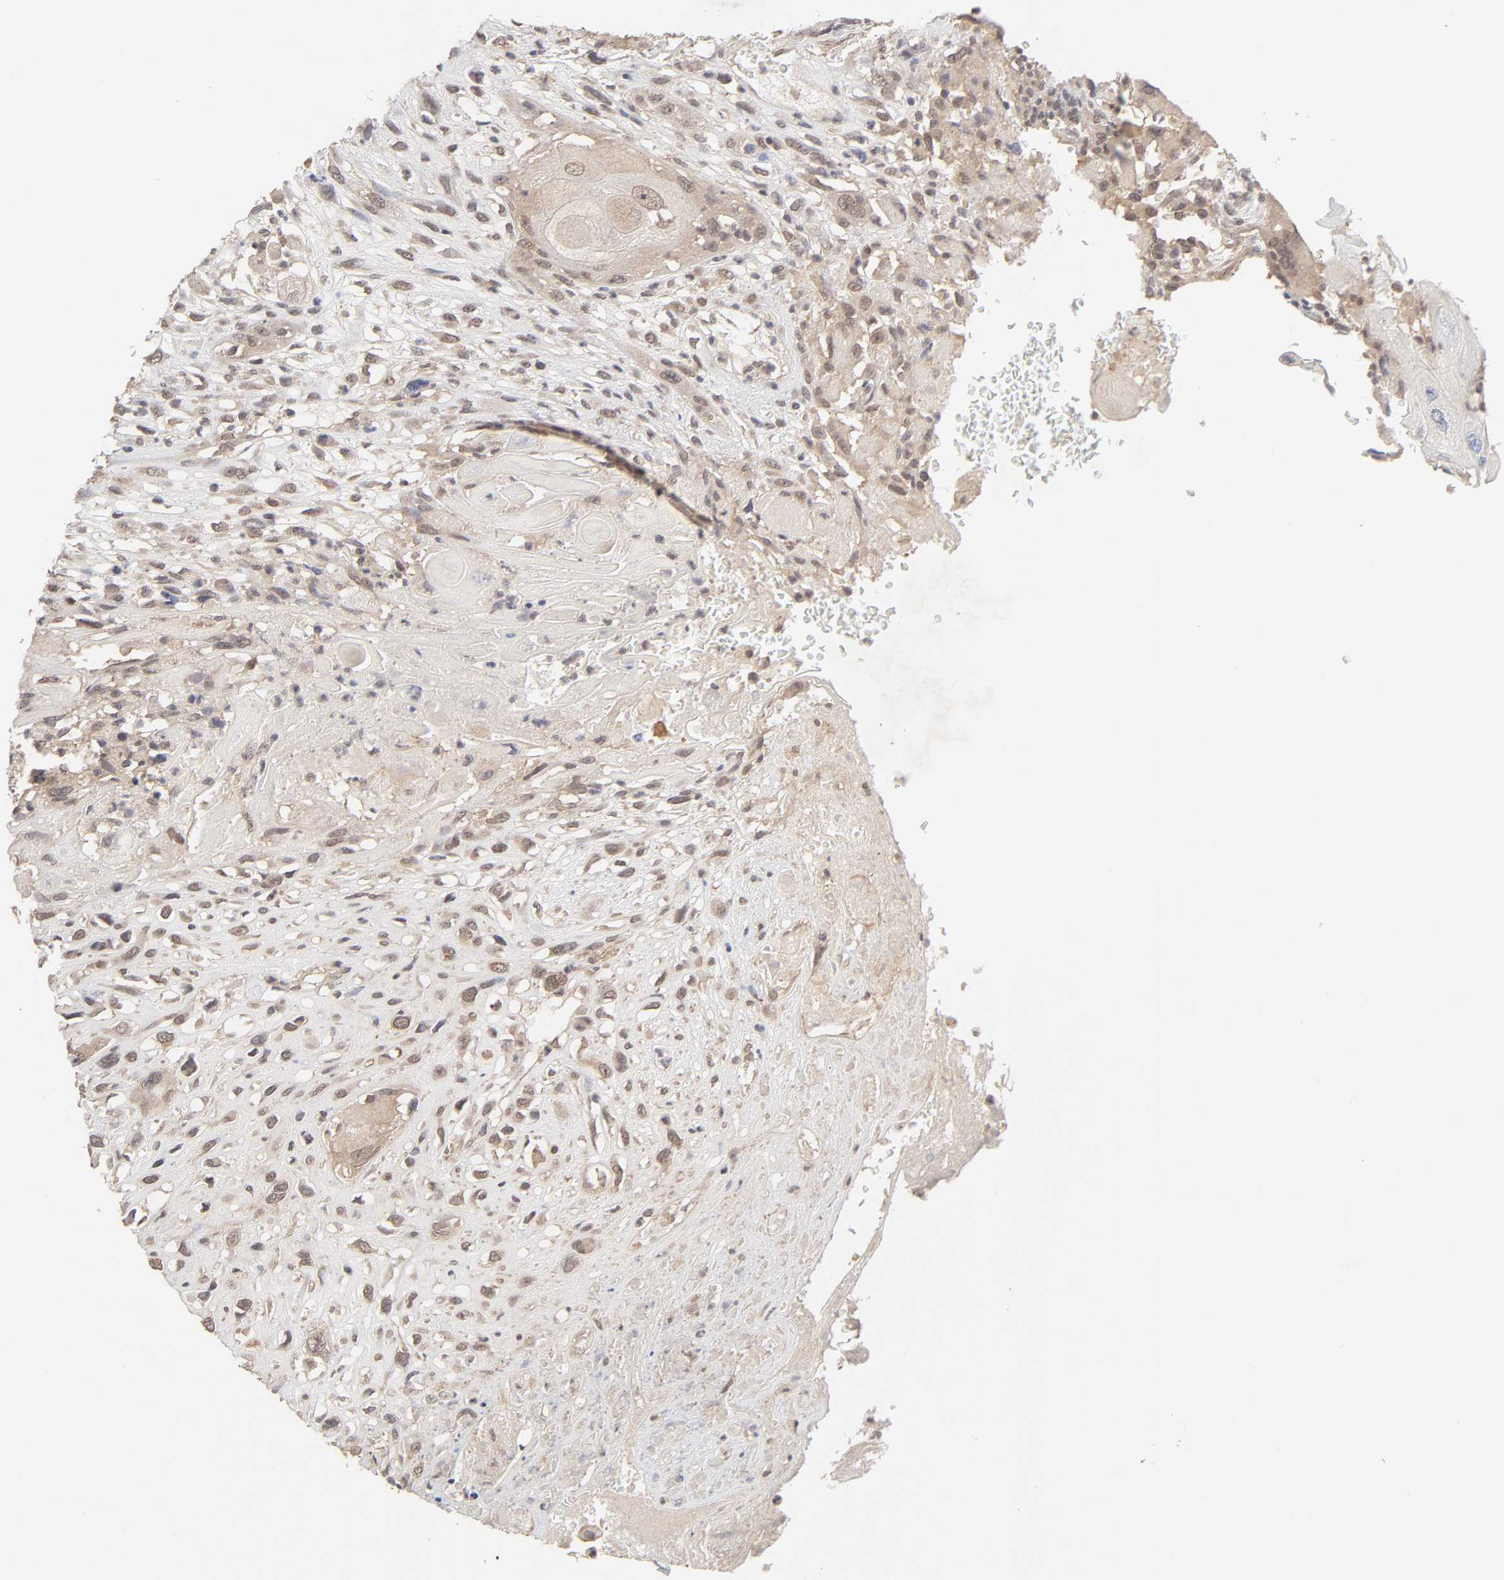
{"staining": {"intensity": "weak", "quantity": "25%-75%", "location": "cytoplasmic/membranous"}, "tissue": "head and neck cancer", "cell_type": "Tumor cells", "image_type": "cancer", "snomed": [{"axis": "morphology", "description": "Necrosis, NOS"}, {"axis": "morphology", "description": "Neoplasm, malignant, NOS"}, {"axis": "topography", "description": "Salivary gland"}, {"axis": "topography", "description": "Head-Neck"}], "caption": "Immunohistochemical staining of human head and neck malignant neoplasm exhibits low levels of weak cytoplasmic/membranous expression in approximately 25%-75% of tumor cells. The protein of interest is shown in brown color, while the nuclei are stained blue.", "gene": "MAPK1", "patient": {"sex": "male", "age": 43}}